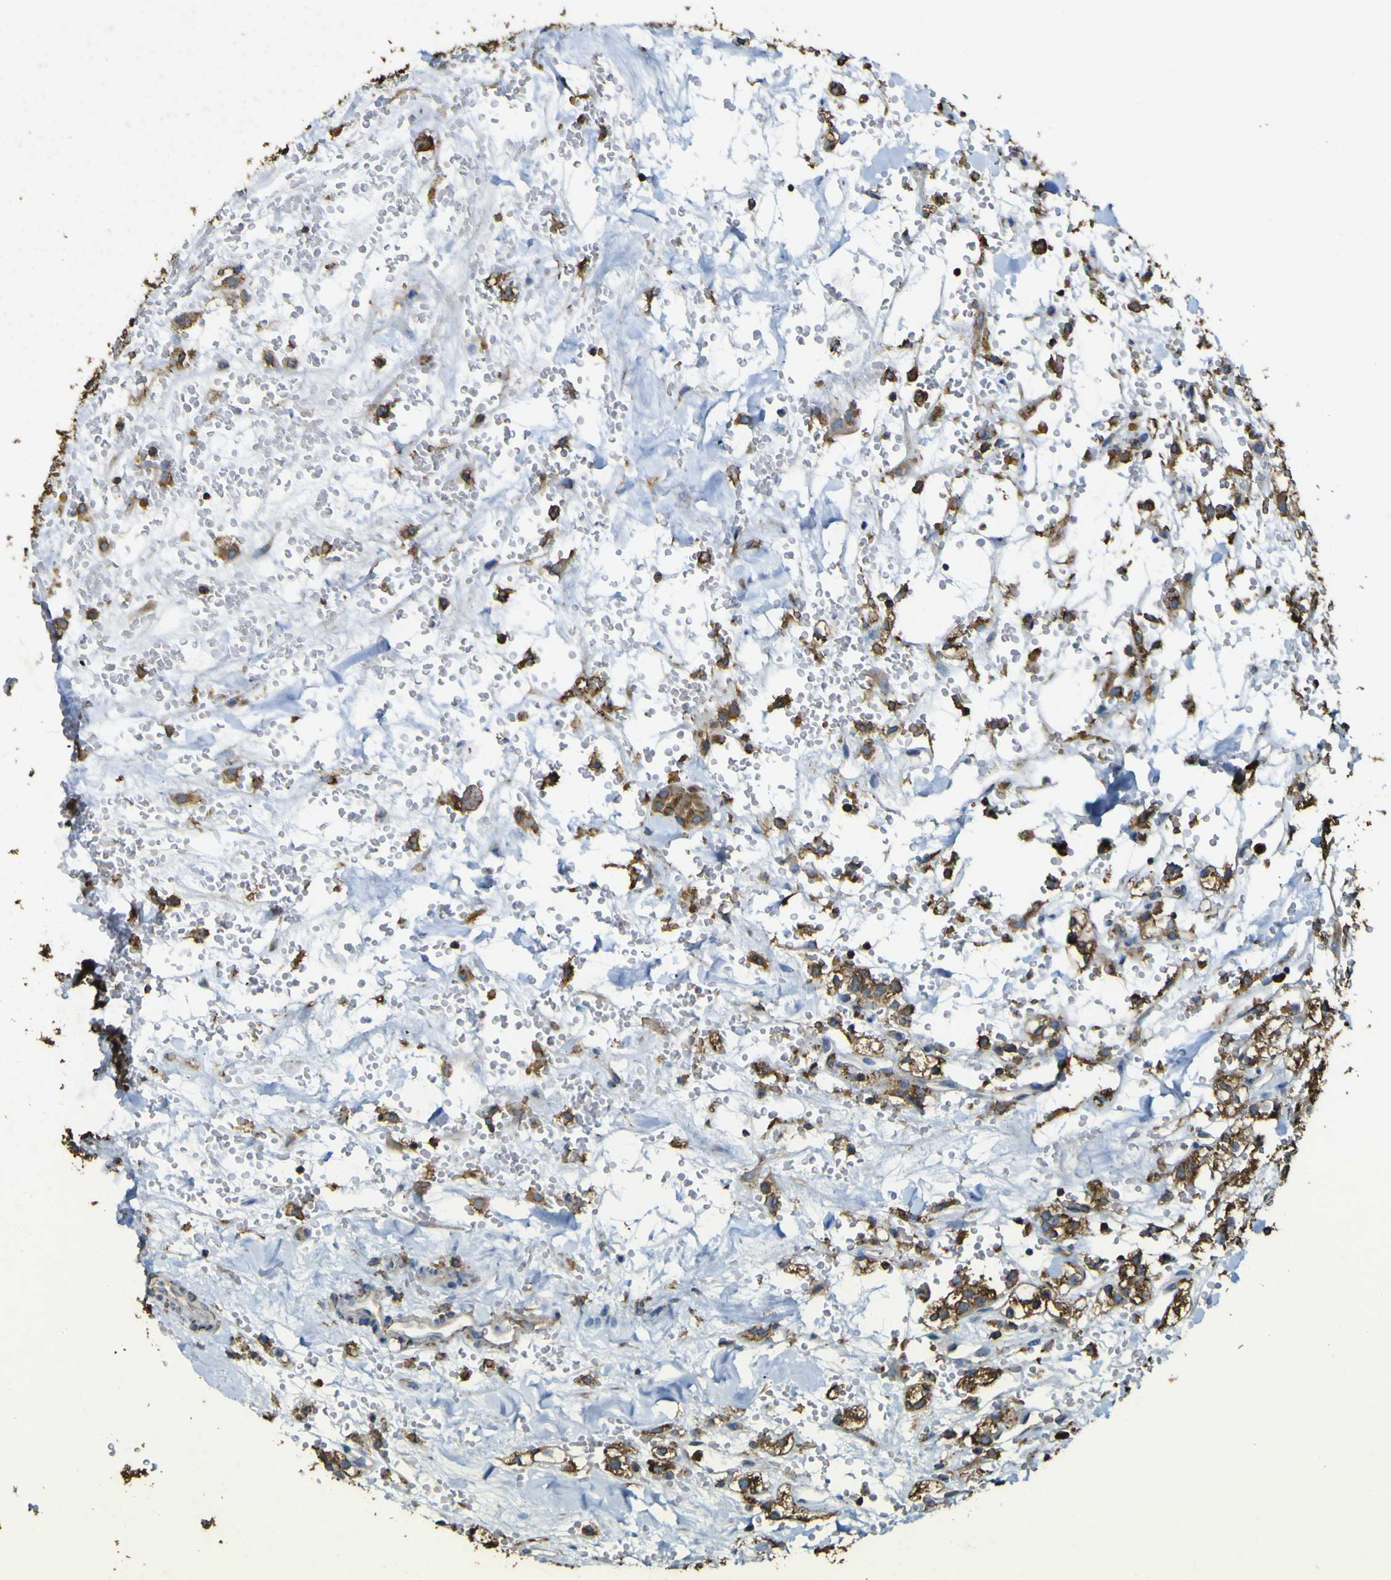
{"staining": {"intensity": "strong", "quantity": ">75%", "location": "cytoplasmic/membranous"}, "tissue": "renal cancer", "cell_type": "Tumor cells", "image_type": "cancer", "snomed": [{"axis": "morphology", "description": "Adenocarcinoma, NOS"}, {"axis": "topography", "description": "Kidney"}], "caption": "Renal cancer (adenocarcinoma) stained with DAB immunohistochemistry demonstrates high levels of strong cytoplasmic/membranous staining in about >75% of tumor cells.", "gene": "ACSL3", "patient": {"sex": "male", "age": 61}}